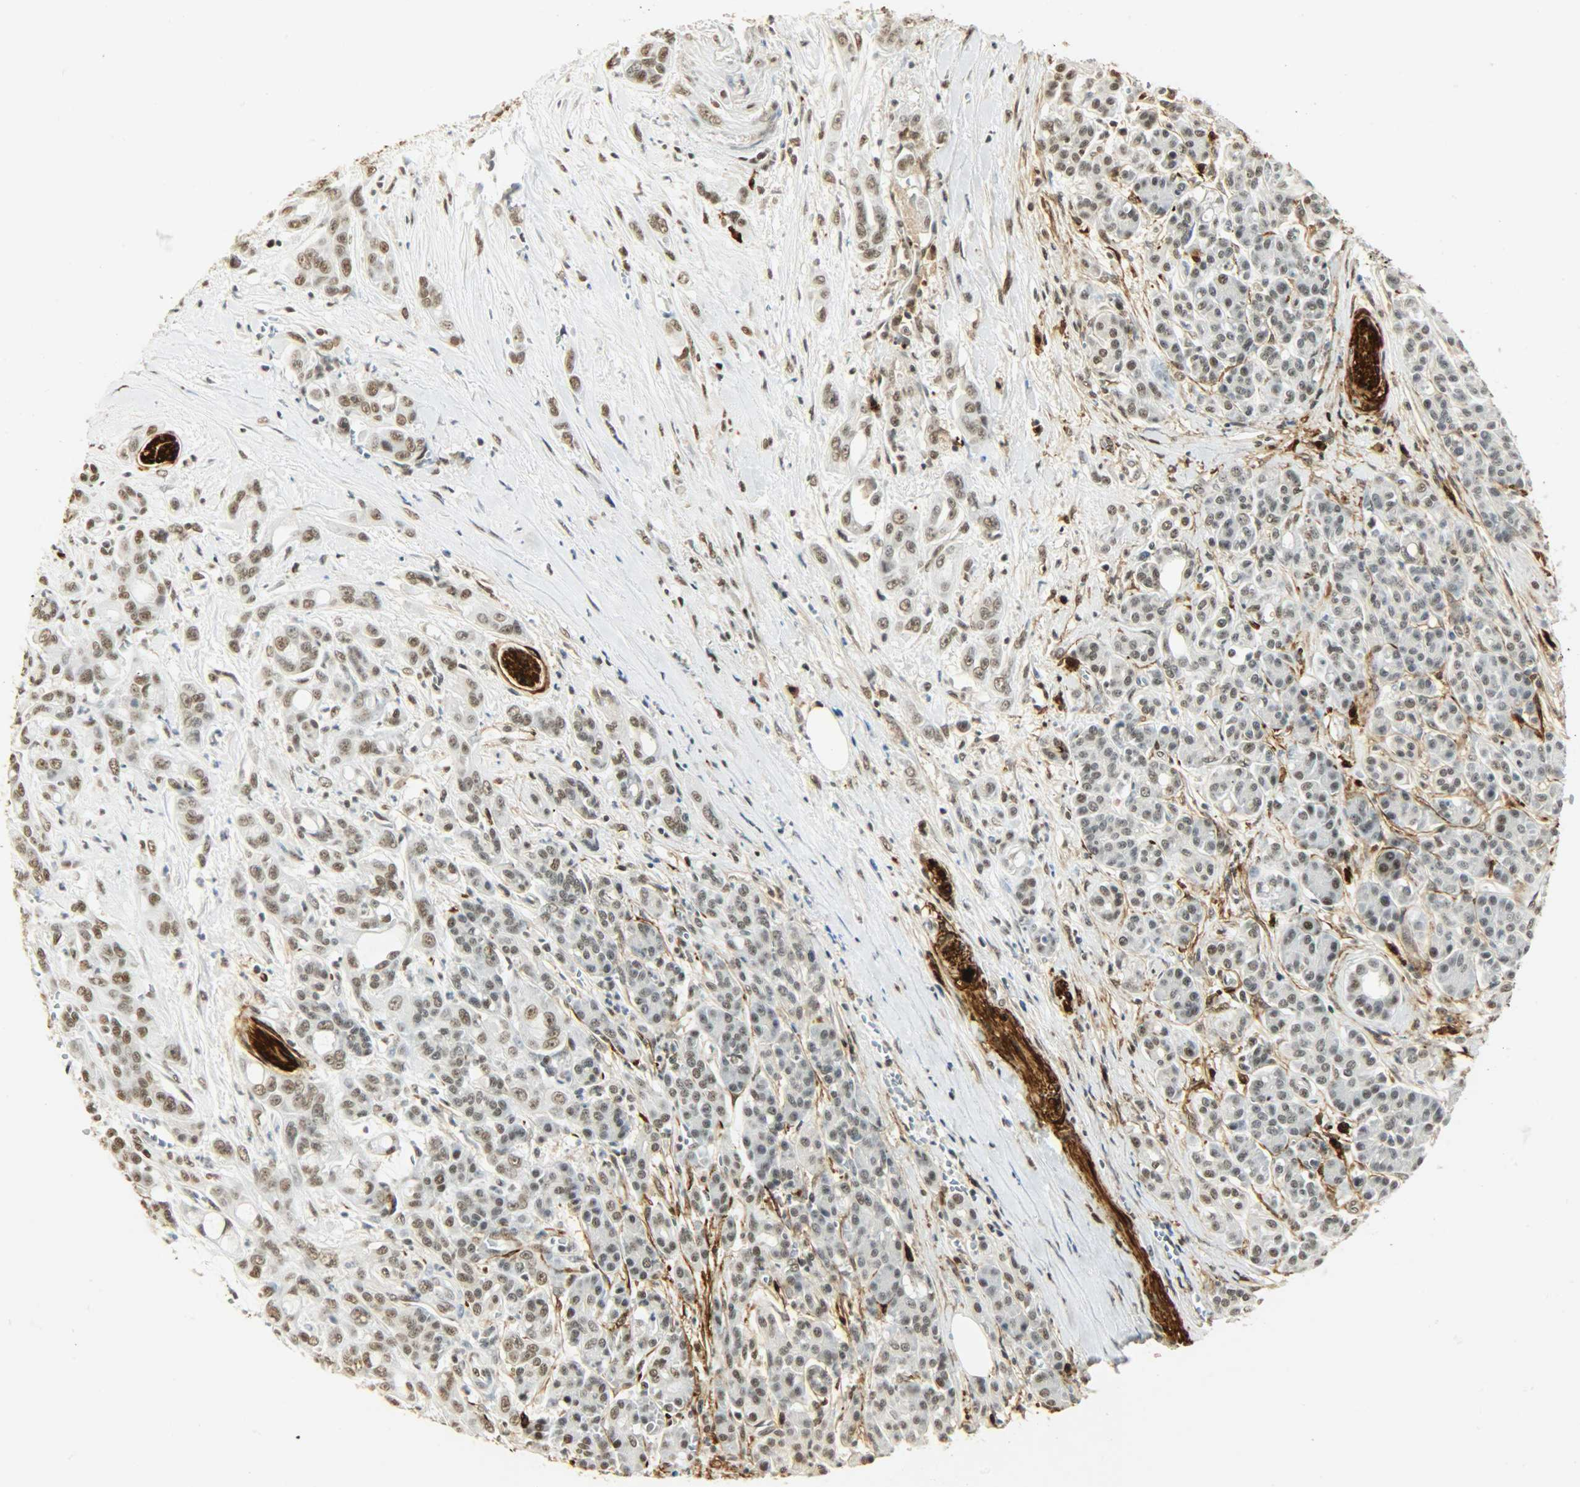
{"staining": {"intensity": "moderate", "quantity": ">75%", "location": "nuclear"}, "tissue": "pancreatic cancer", "cell_type": "Tumor cells", "image_type": "cancer", "snomed": [{"axis": "morphology", "description": "Adenocarcinoma, NOS"}, {"axis": "topography", "description": "Pancreas"}], "caption": "Protein positivity by immunohistochemistry (IHC) shows moderate nuclear staining in approximately >75% of tumor cells in adenocarcinoma (pancreatic).", "gene": "NGFR", "patient": {"sex": "male", "age": 59}}